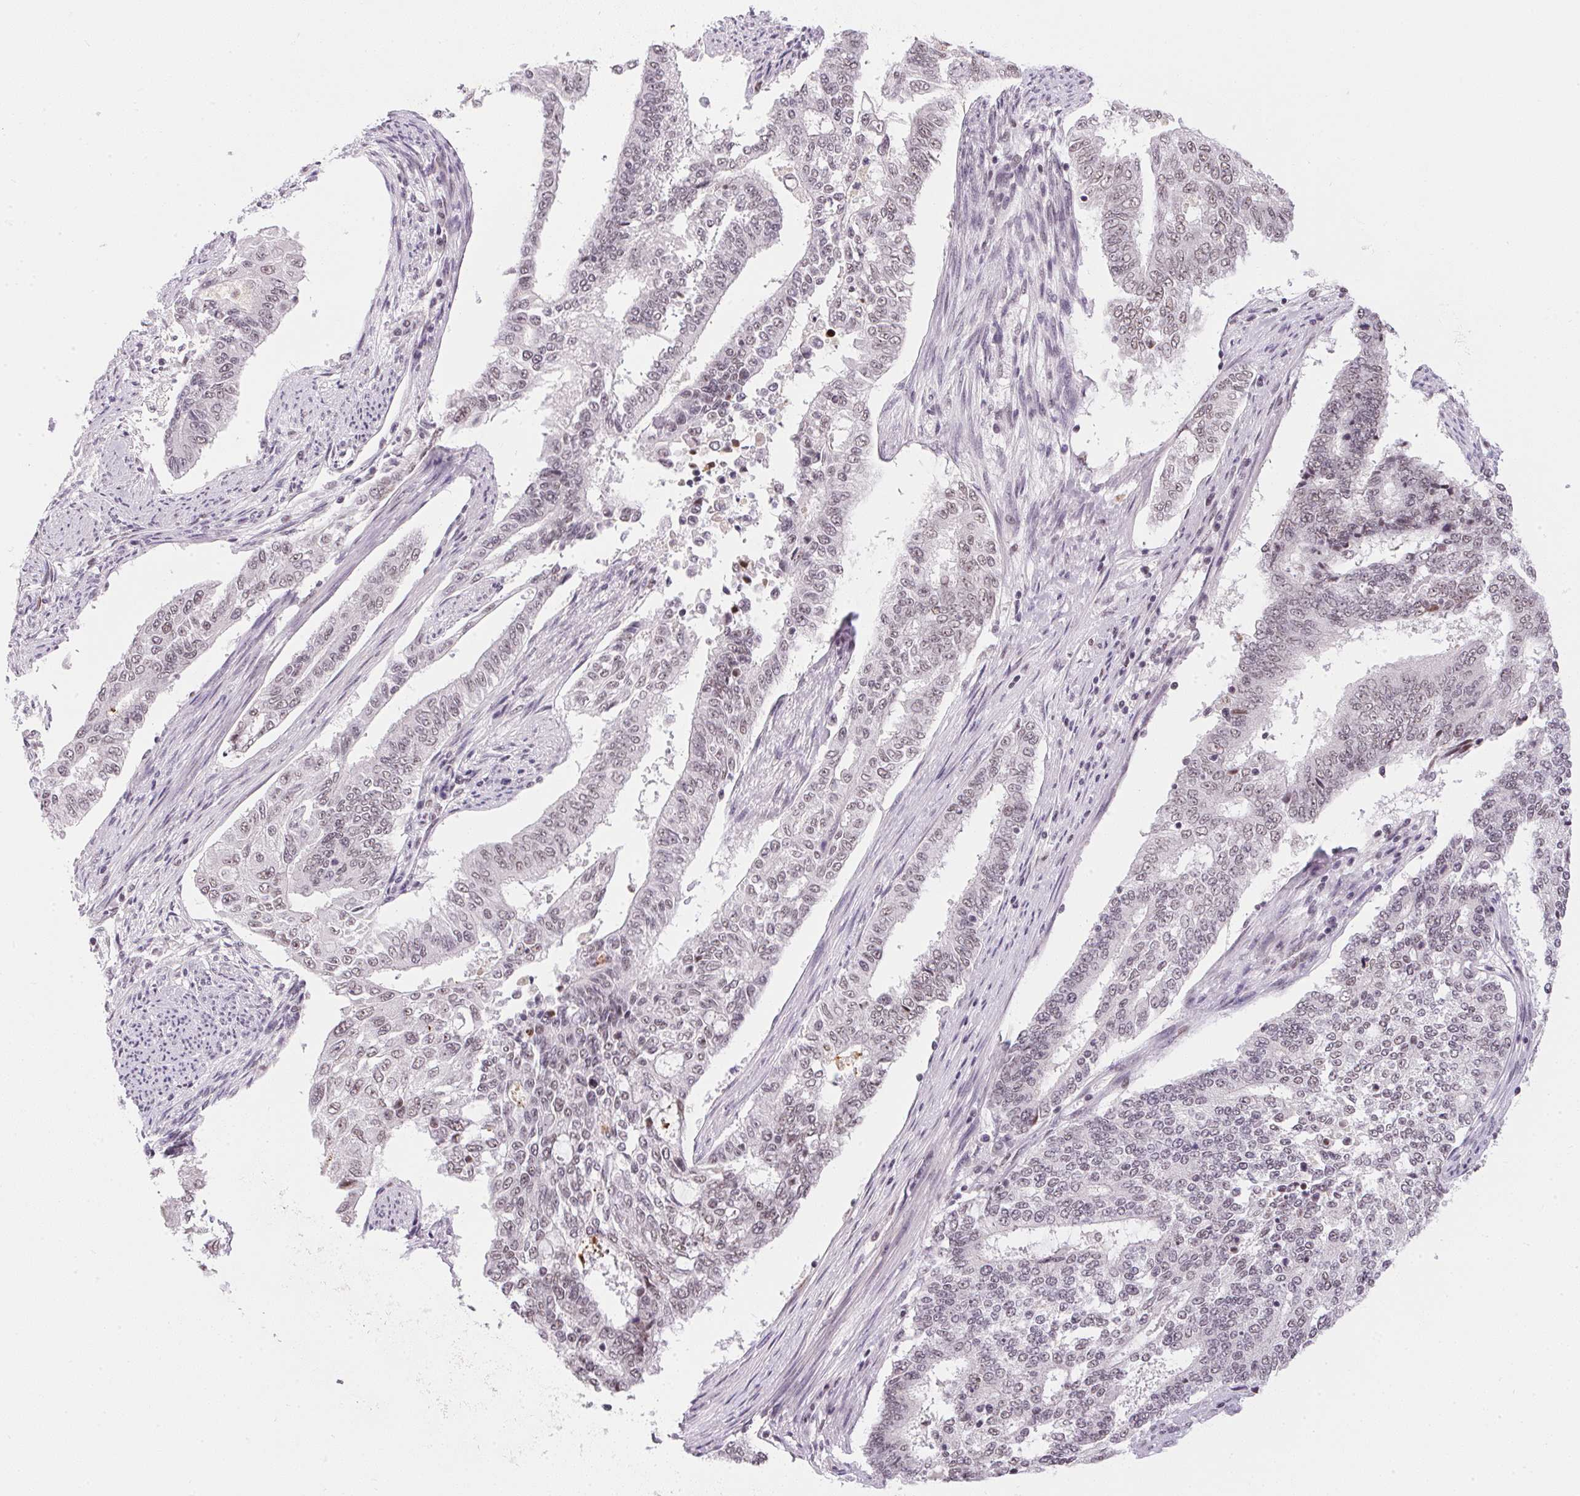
{"staining": {"intensity": "weak", "quantity": "<25%", "location": "nuclear"}, "tissue": "endometrial cancer", "cell_type": "Tumor cells", "image_type": "cancer", "snomed": [{"axis": "morphology", "description": "Adenocarcinoma, NOS"}, {"axis": "topography", "description": "Uterus"}], "caption": "A photomicrograph of human endometrial cancer (adenocarcinoma) is negative for staining in tumor cells.", "gene": "SRSF7", "patient": {"sex": "female", "age": 59}}